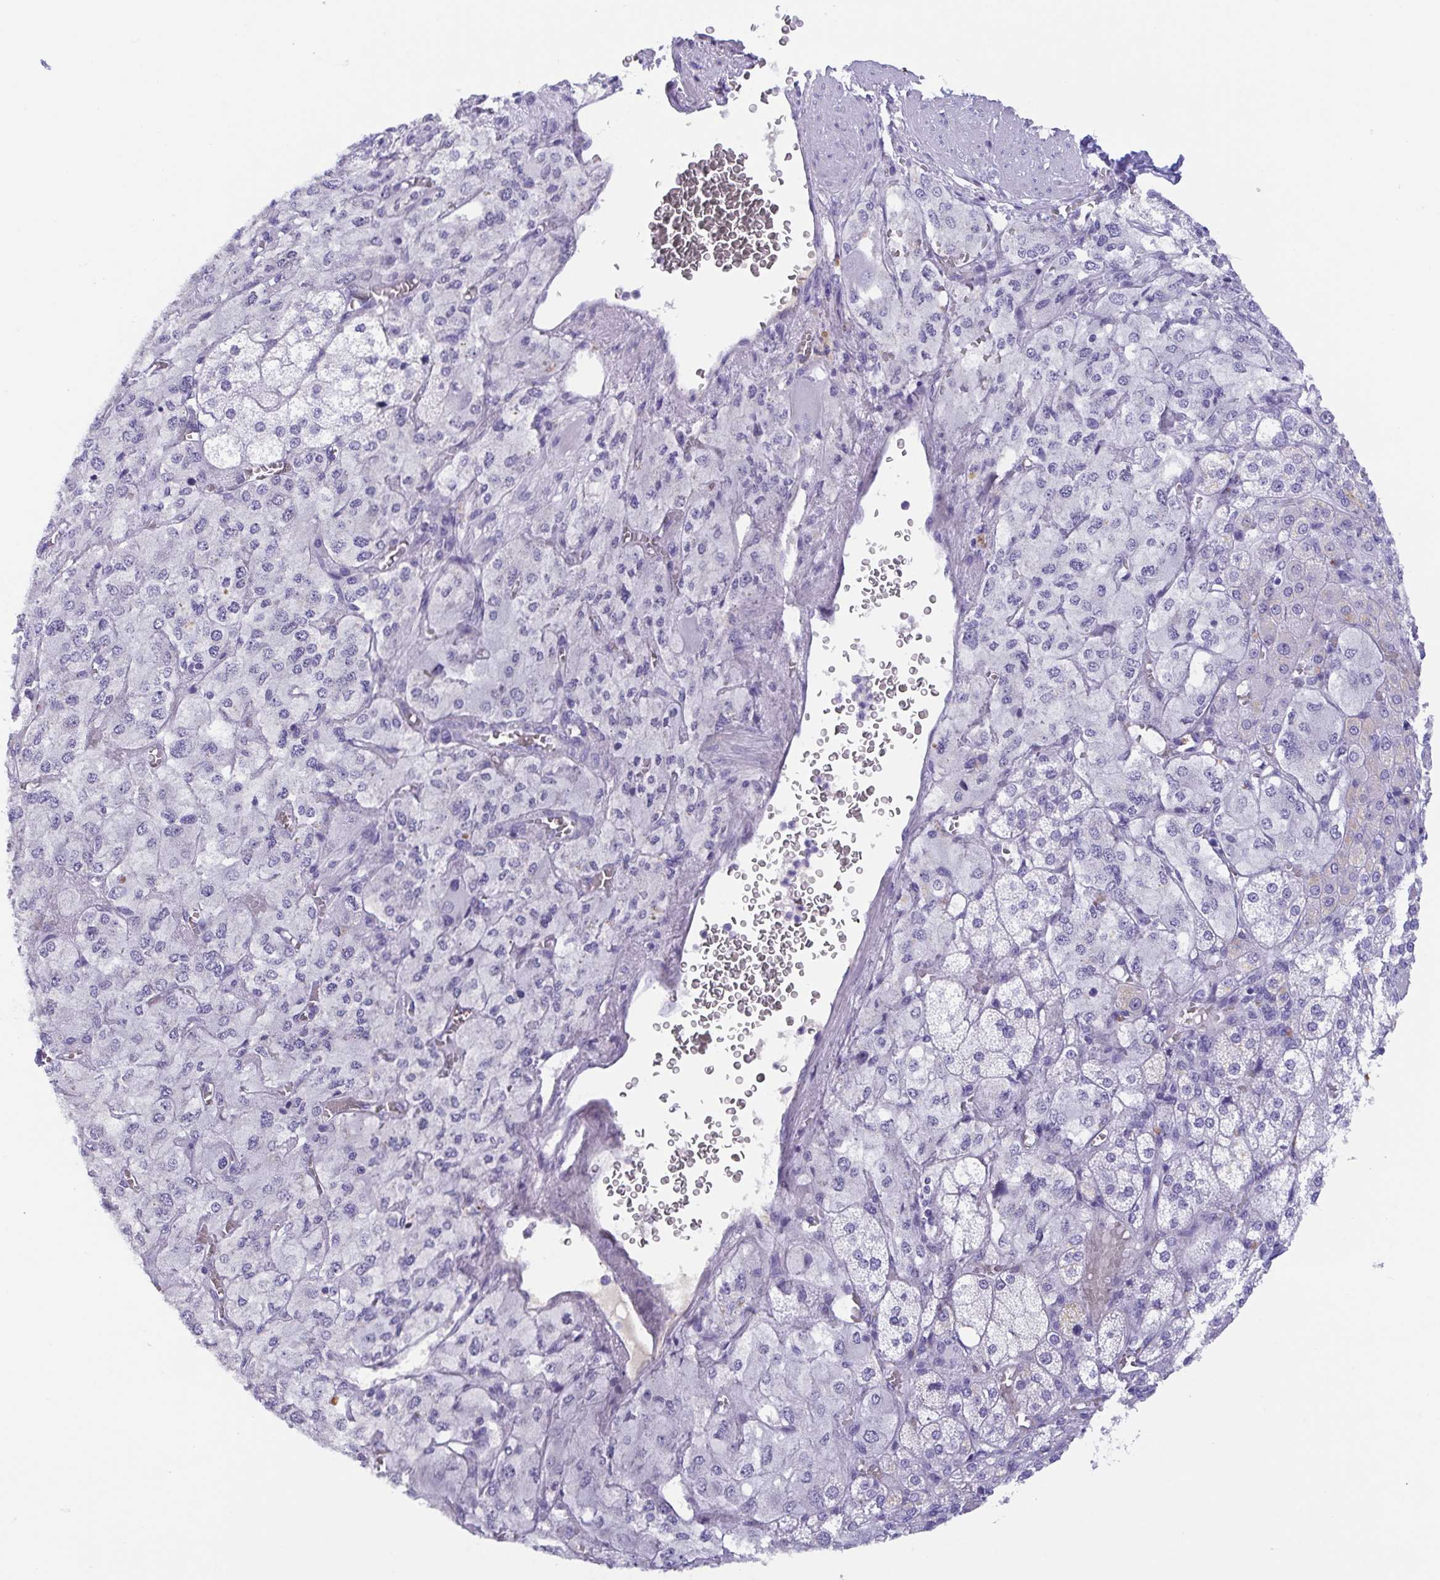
{"staining": {"intensity": "negative", "quantity": "none", "location": "none"}, "tissue": "adrenal gland", "cell_type": "Glandular cells", "image_type": "normal", "snomed": [{"axis": "morphology", "description": "Normal tissue, NOS"}, {"axis": "topography", "description": "Adrenal gland"}], "caption": "High power microscopy photomicrograph of an immunohistochemistry (IHC) photomicrograph of benign adrenal gland, revealing no significant staining in glandular cells.", "gene": "GKN1", "patient": {"sex": "female", "age": 60}}